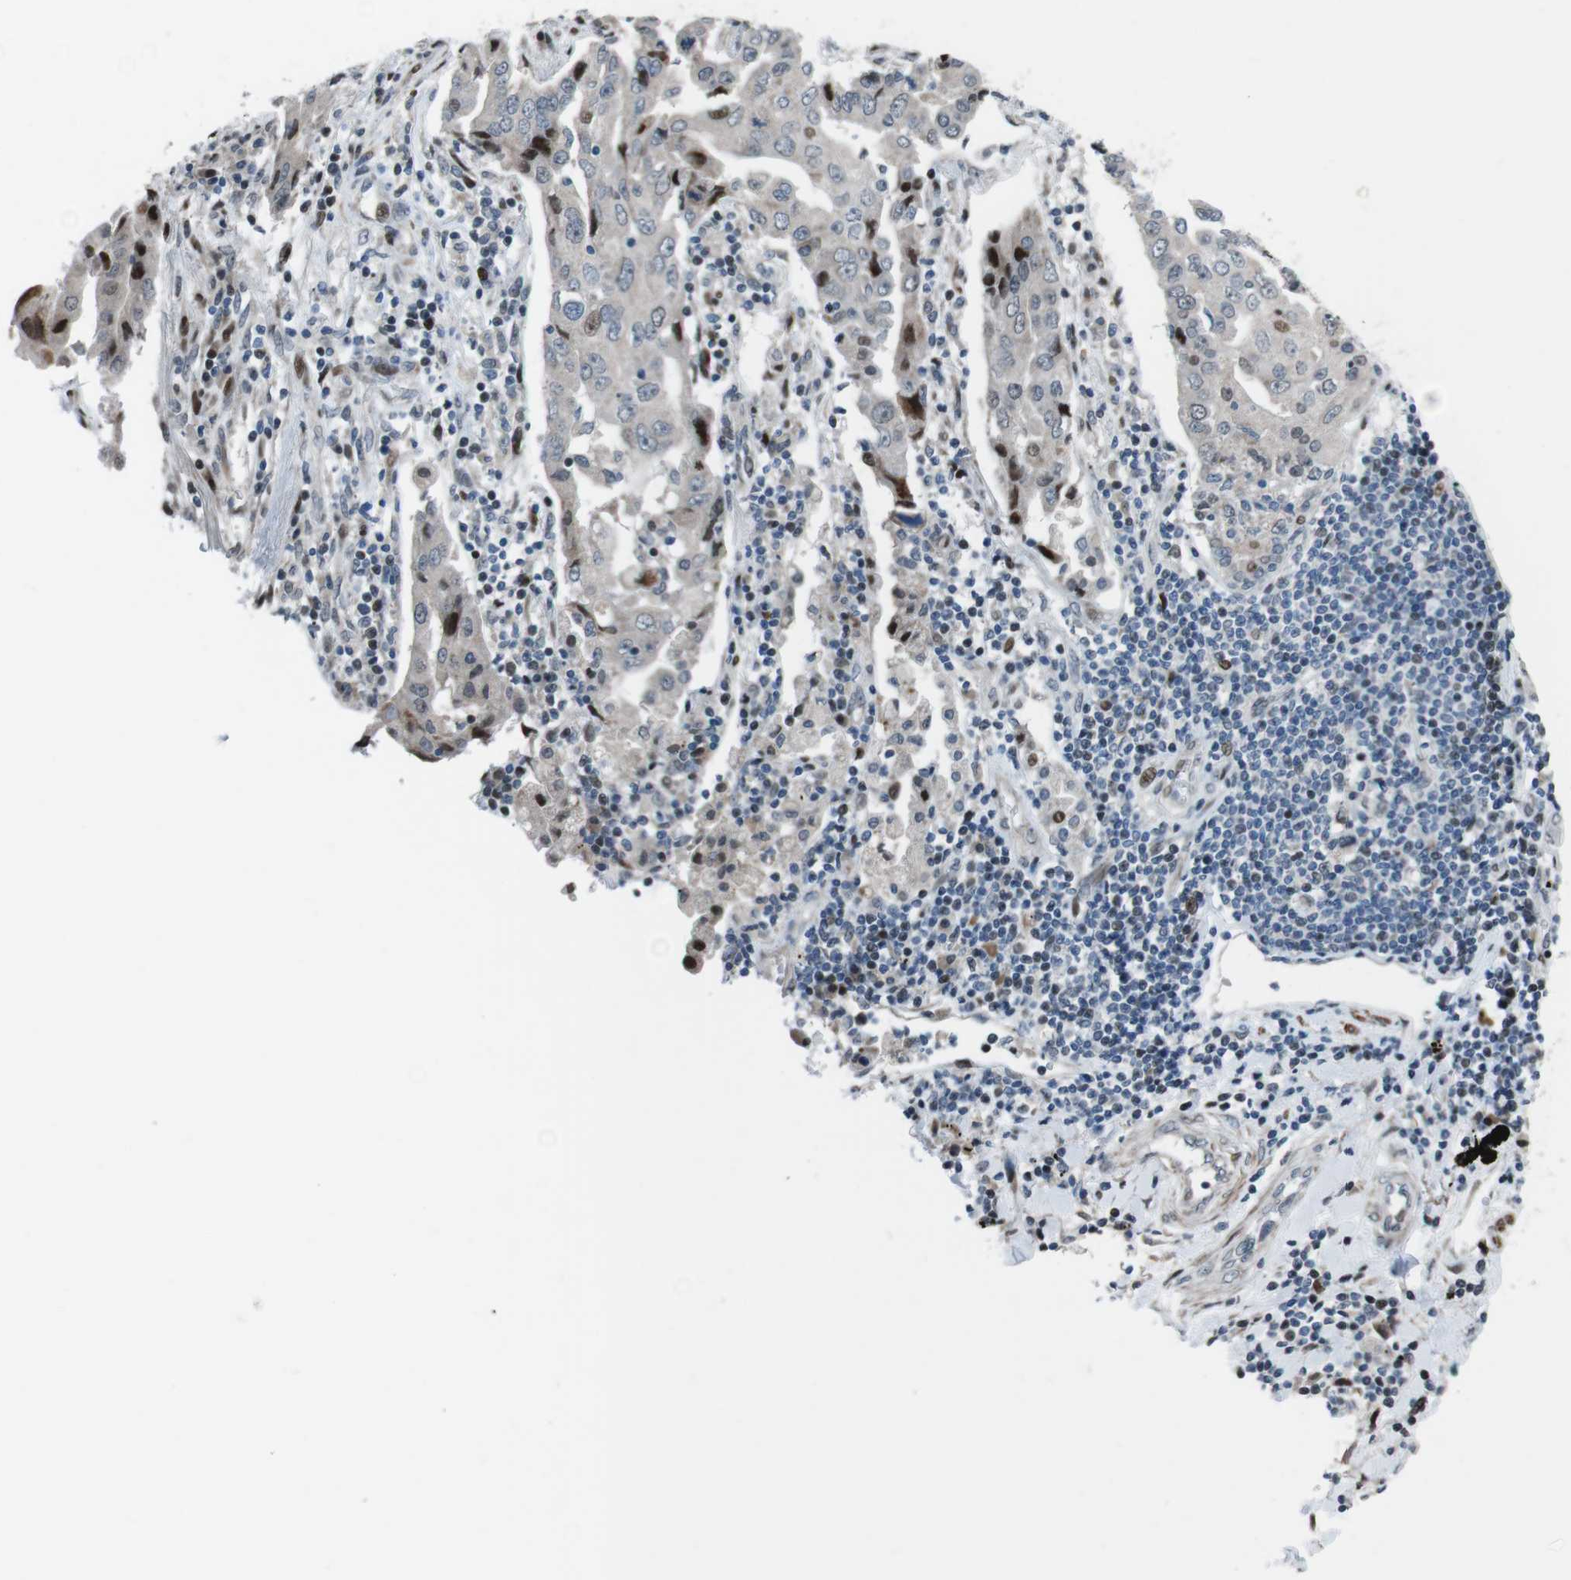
{"staining": {"intensity": "strong", "quantity": "<25%", "location": "nuclear"}, "tissue": "lung cancer", "cell_type": "Tumor cells", "image_type": "cancer", "snomed": [{"axis": "morphology", "description": "Adenocarcinoma, NOS"}, {"axis": "topography", "description": "Lung"}], "caption": "A brown stain labels strong nuclear positivity of a protein in lung adenocarcinoma tumor cells.", "gene": "PBRM1", "patient": {"sex": "female", "age": 65}}